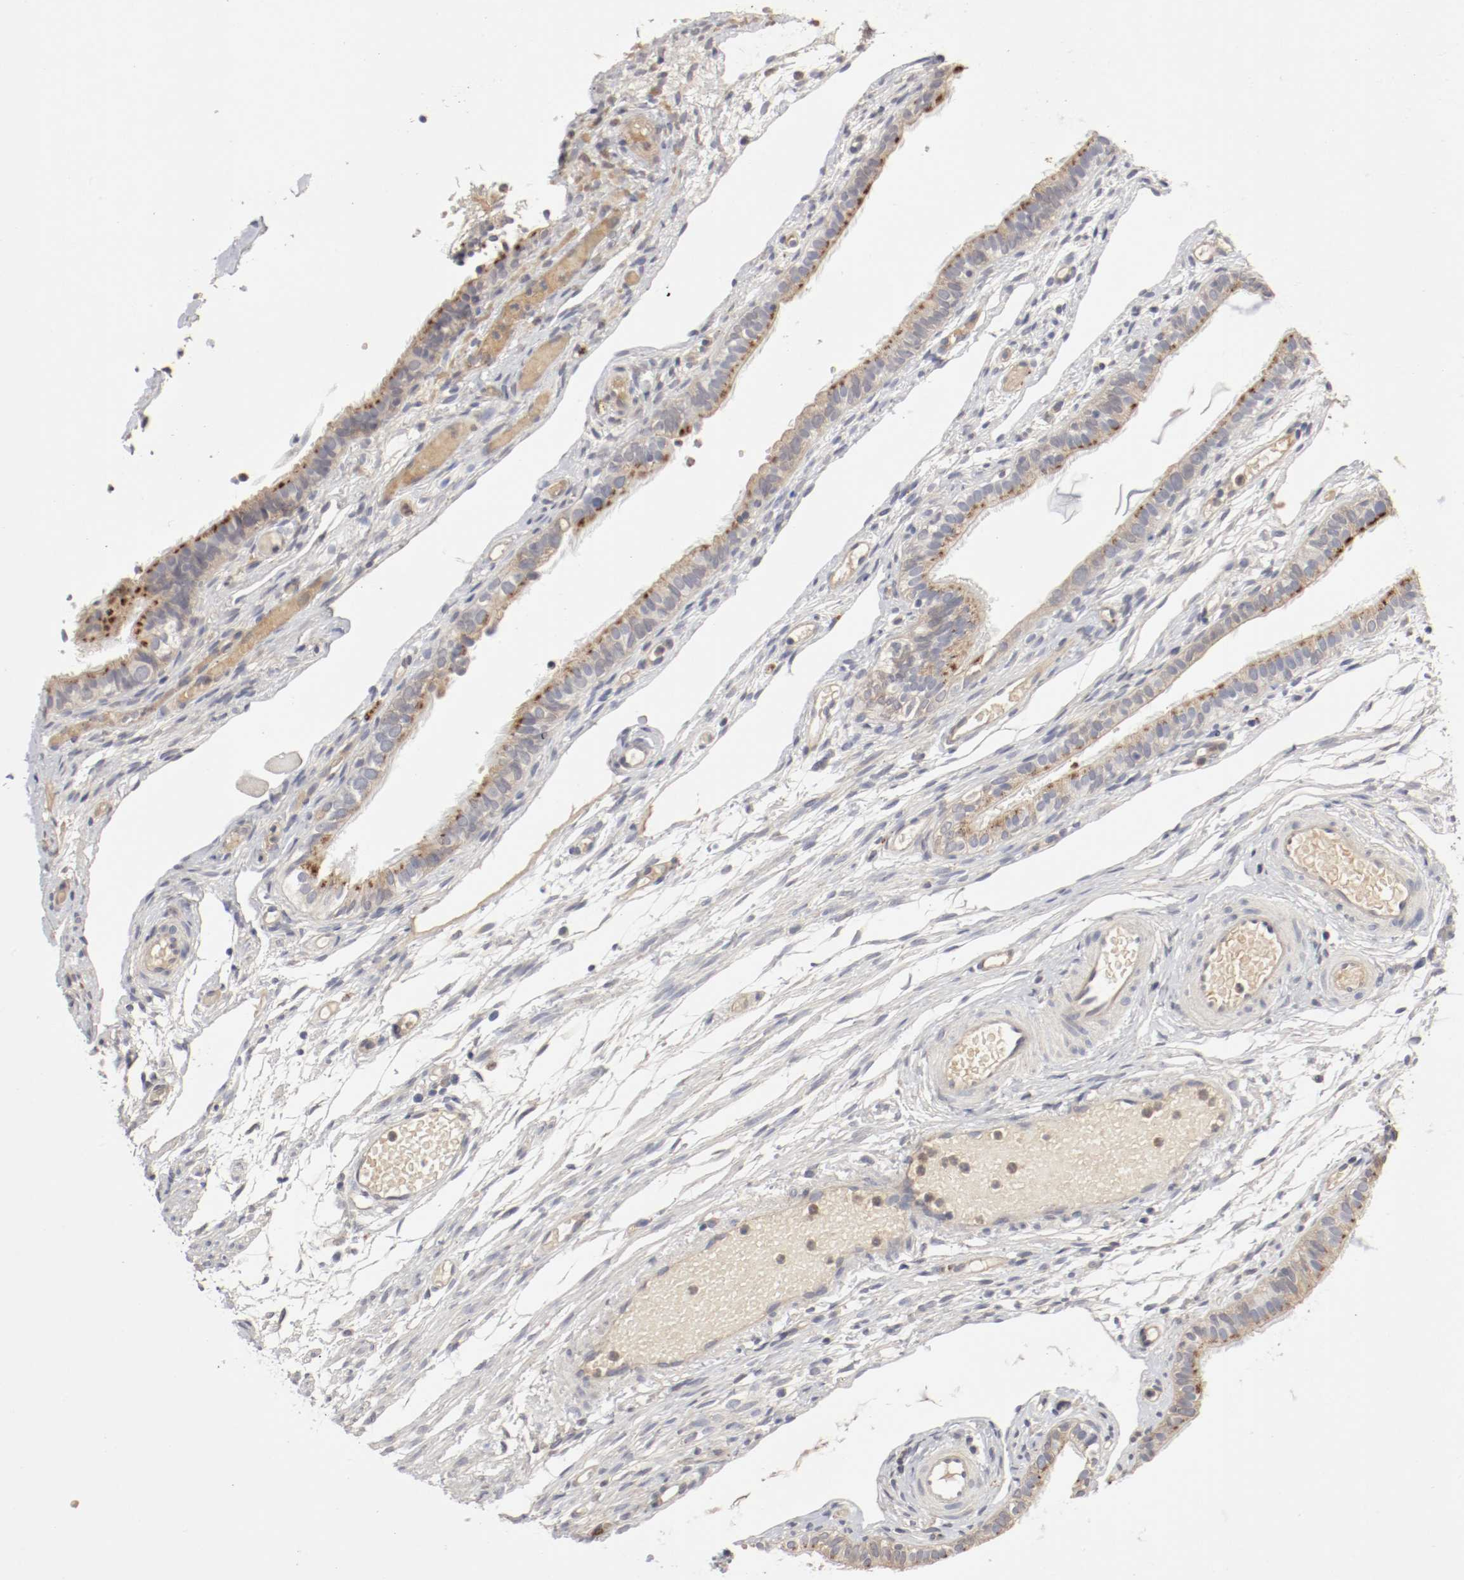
{"staining": {"intensity": "weak", "quantity": ">75%", "location": "cytoplasmic/membranous"}, "tissue": "fallopian tube", "cell_type": "Glandular cells", "image_type": "normal", "snomed": [{"axis": "morphology", "description": "Normal tissue, NOS"}, {"axis": "morphology", "description": "Dermoid, NOS"}, {"axis": "topography", "description": "Fallopian tube"}], "caption": "DAB immunohistochemical staining of normal fallopian tube exhibits weak cytoplasmic/membranous protein staining in about >75% of glandular cells.", "gene": "REN", "patient": {"sex": "female", "age": 33}}